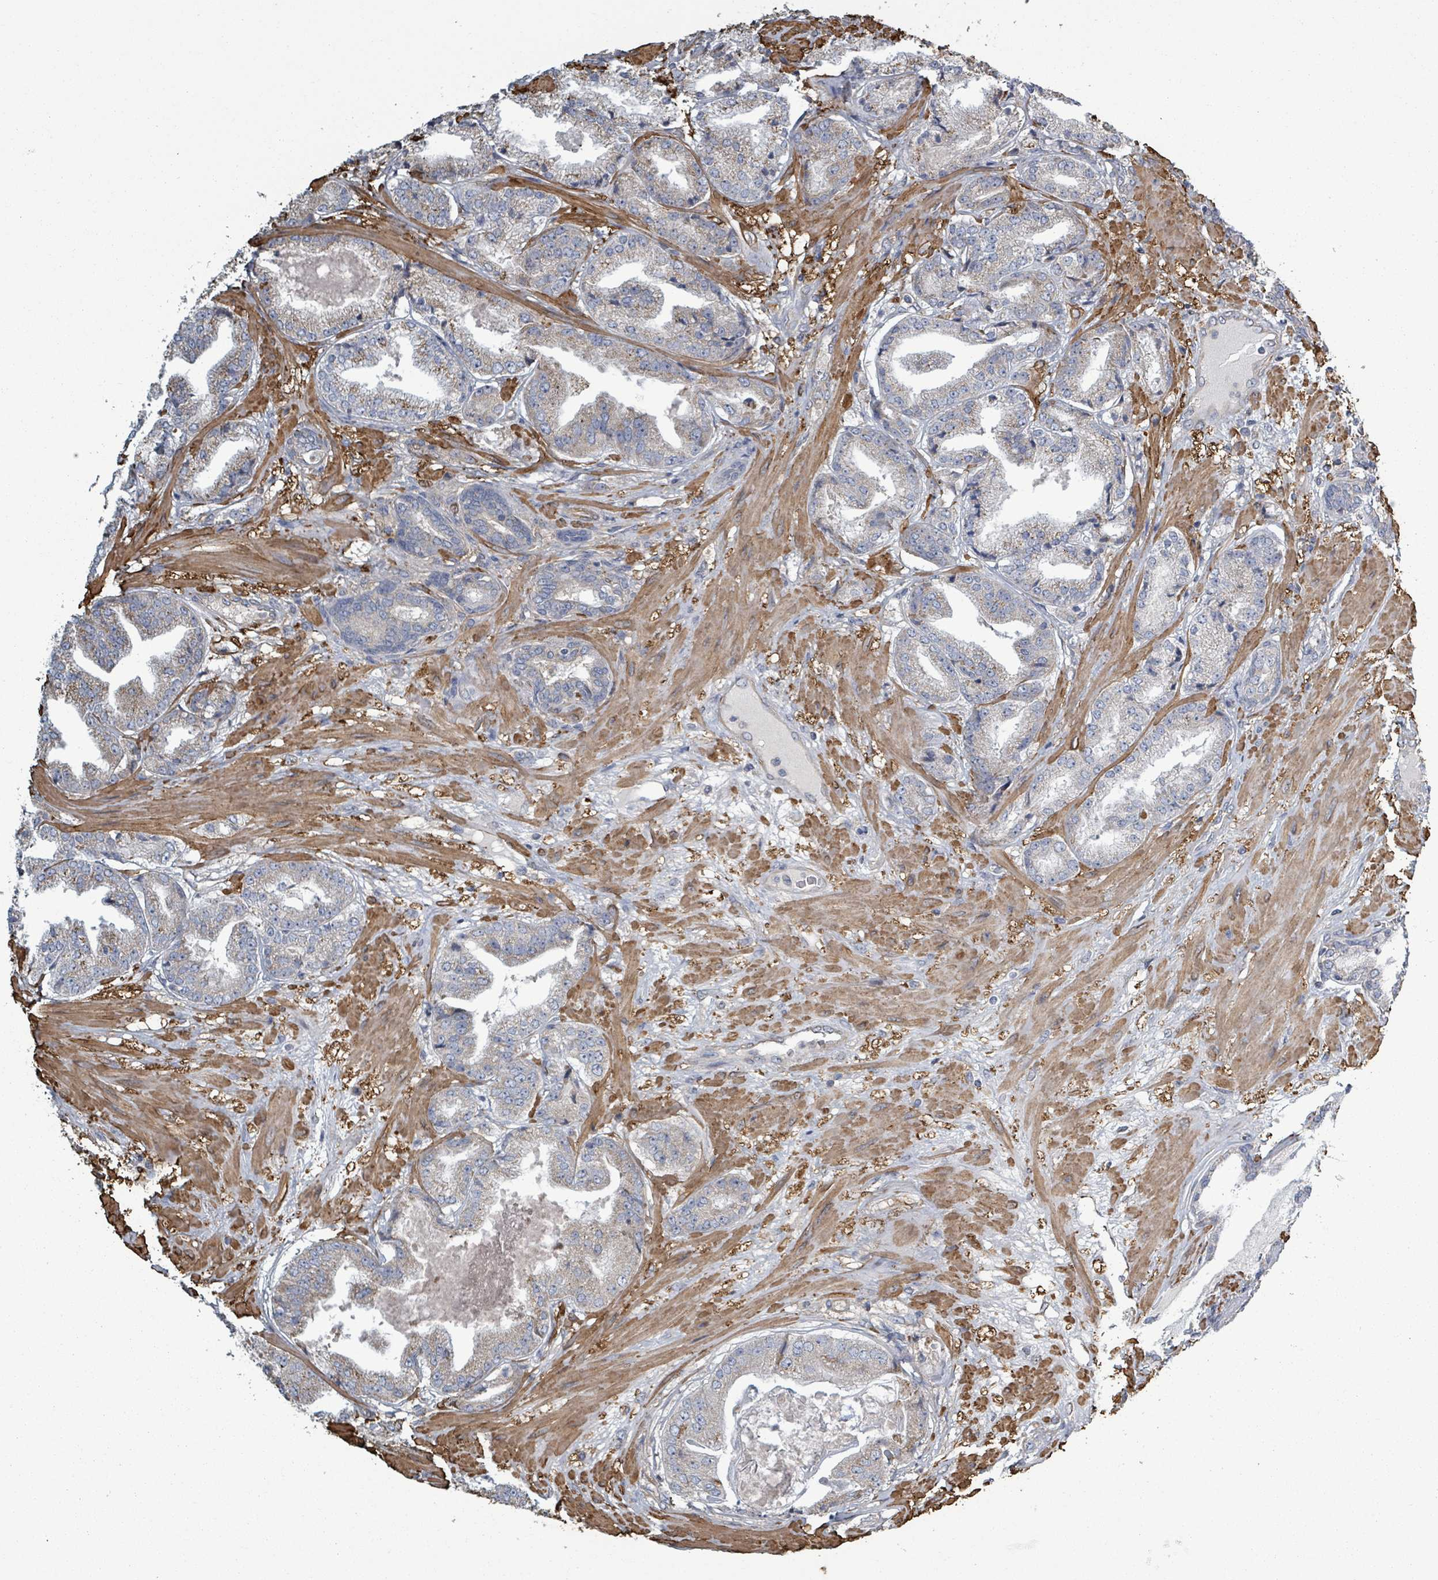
{"staining": {"intensity": "weak", "quantity": "25%-75%", "location": "cytoplasmic/membranous"}, "tissue": "prostate cancer", "cell_type": "Tumor cells", "image_type": "cancer", "snomed": [{"axis": "morphology", "description": "Adenocarcinoma, High grade"}, {"axis": "topography", "description": "Prostate"}], "caption": "High-grade adenocarcinoma (prostate) stained with DAB immunohistochemistry (IHC) demonstrates low levels of weak cytoplasmic/membranous positivity in approximately 25%-75% of tumor cells.", "gene": "ADCK1", "patient": {"sex": "male", "age": 63}}